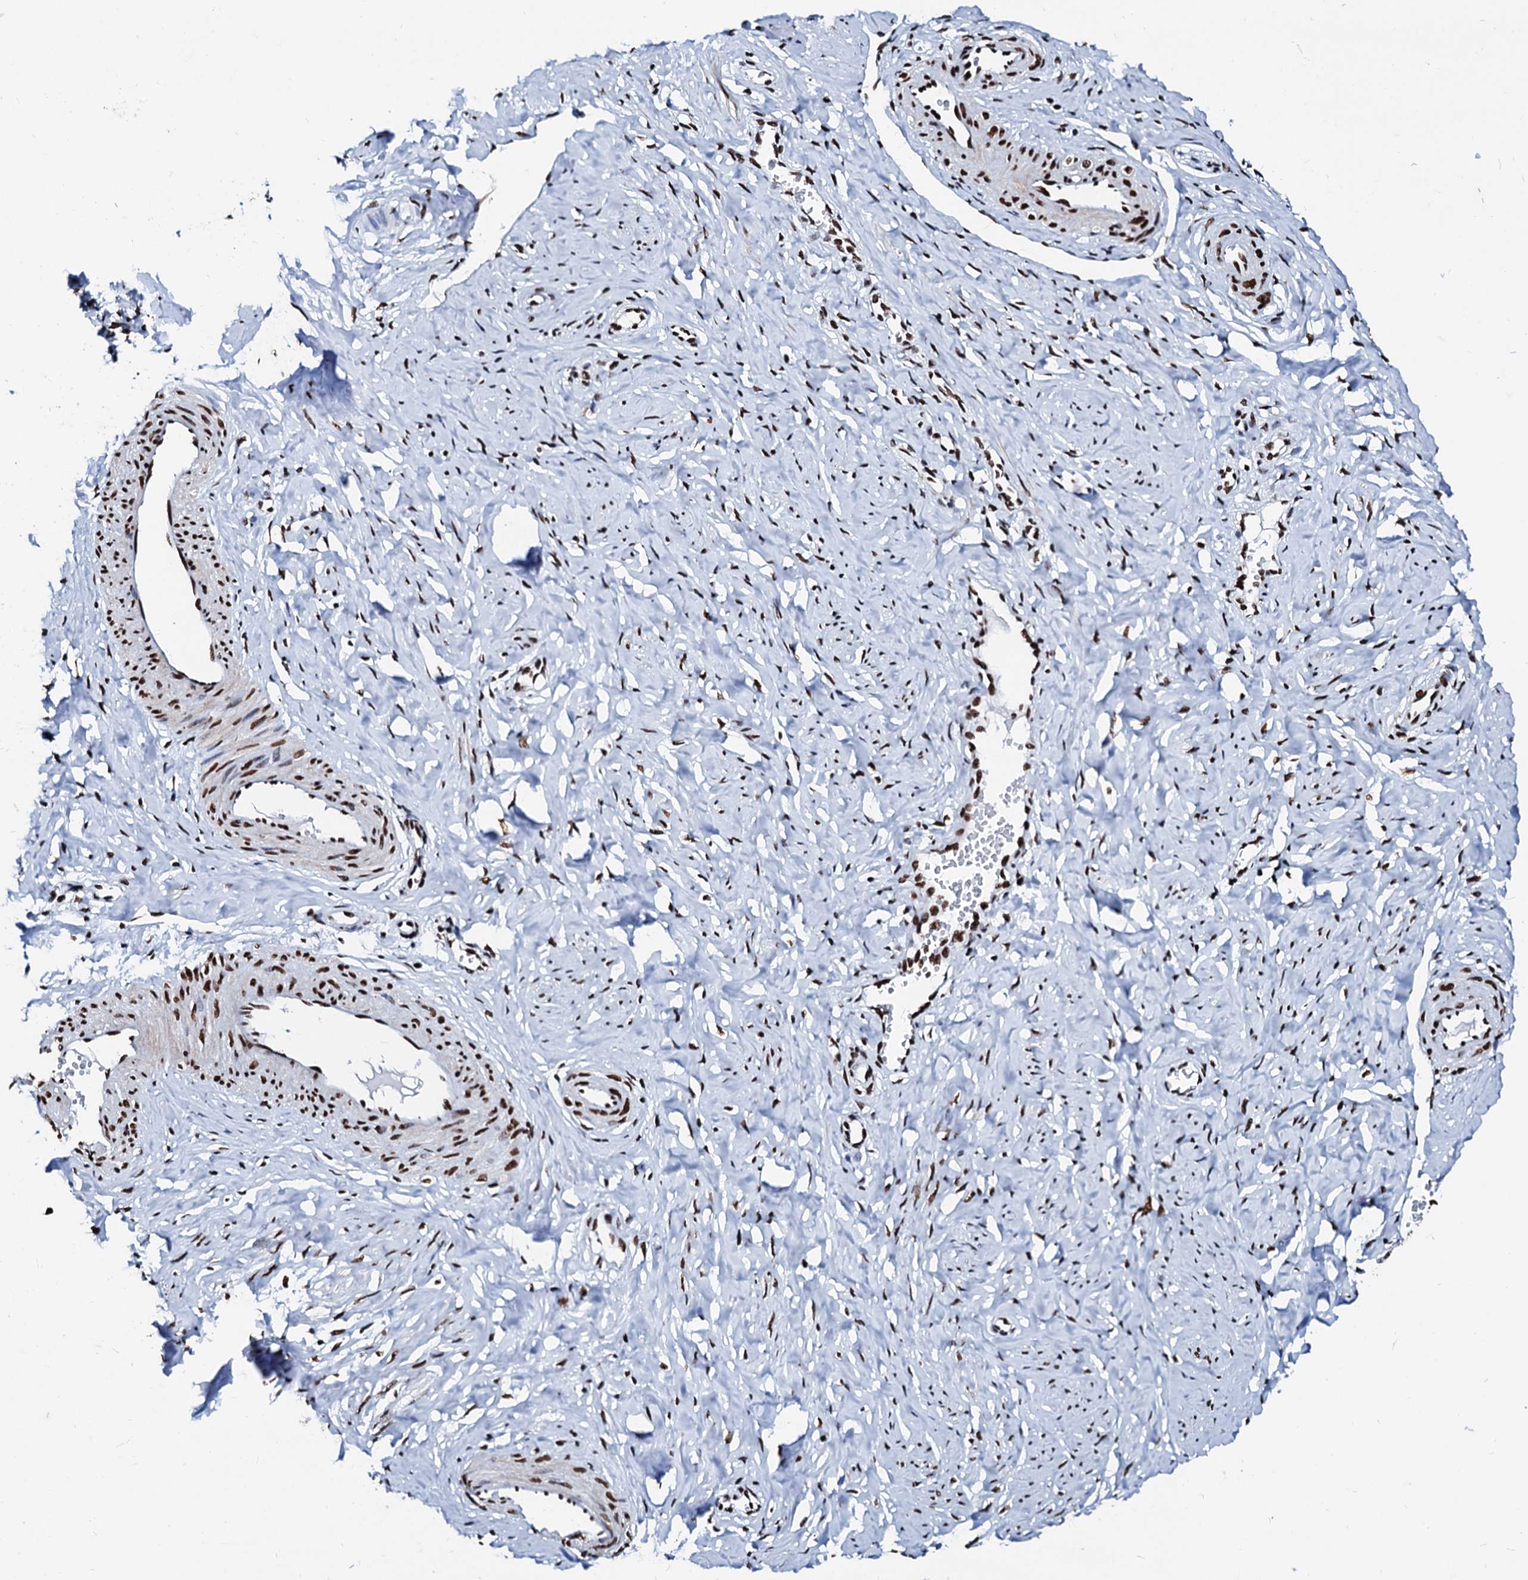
{"staining": {"intensity": "strong", "quantity": ">75%", "location": "nuclear"}, "tissue": "cervix", "cell_type": "Glandular cells", "image_type": "normal", "snomed": [{"axis": "morphology", "description": "Normal tissue, NOS"}, {"axis": "topography", "description": "Cervix"}], "caption": "High-magnification brightfield microscopy of benign cervix stained with DAB (3,3'-diaminobenzidine) (brown) and counterstained with hematoxylin (blue). glandular cells exhibit strong nuclear positivity is seen in about>75% of cells. The staining is performed using DAB (3,3'-diaminobenzidine) brown chromogen to label protein expression. The nuclei are counter-stained blue using hematoxylin.", "gene": "RALY", "patient": {"sex": "female", "age": 27}}